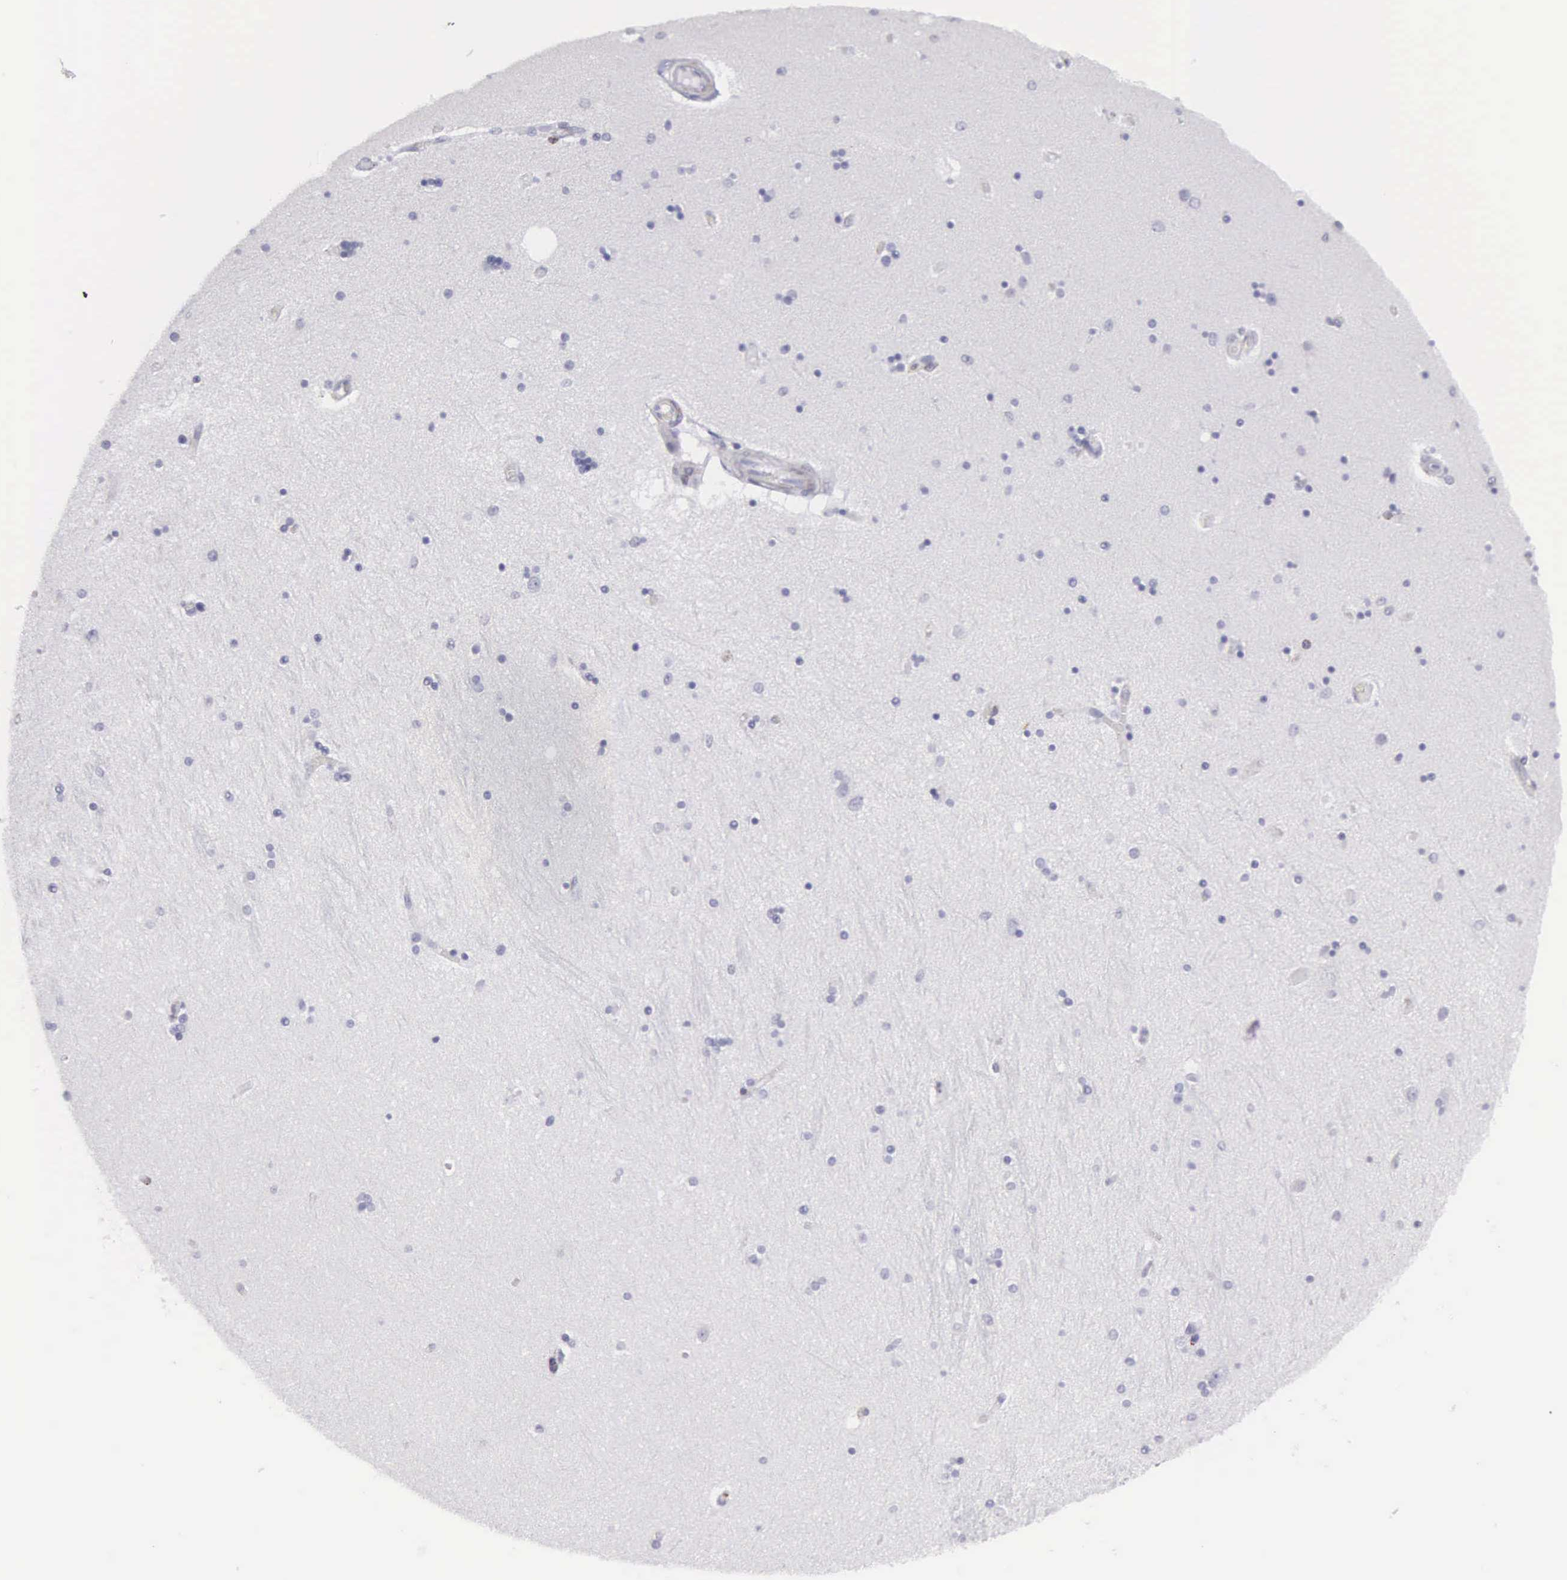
{"staining": {"intensity": "negative", "quantity": "none", "location": "none"}, "tissue": "hippocampus", "cell_type": "Glial cells", "image_type": "normal", "snomed": [{"axis": "morphology", "description": "Normal tissue, NOS"}, {"axis": "topography", "description": "Hippocampus"}], "caption": "This is a histopathology image of immunohistochemistry (IHC) staining of unremarkable hippocampus, which shows no expression in glial cells.", "gene": "ETV6", "patient": {"sex": "female", "age": 54}}